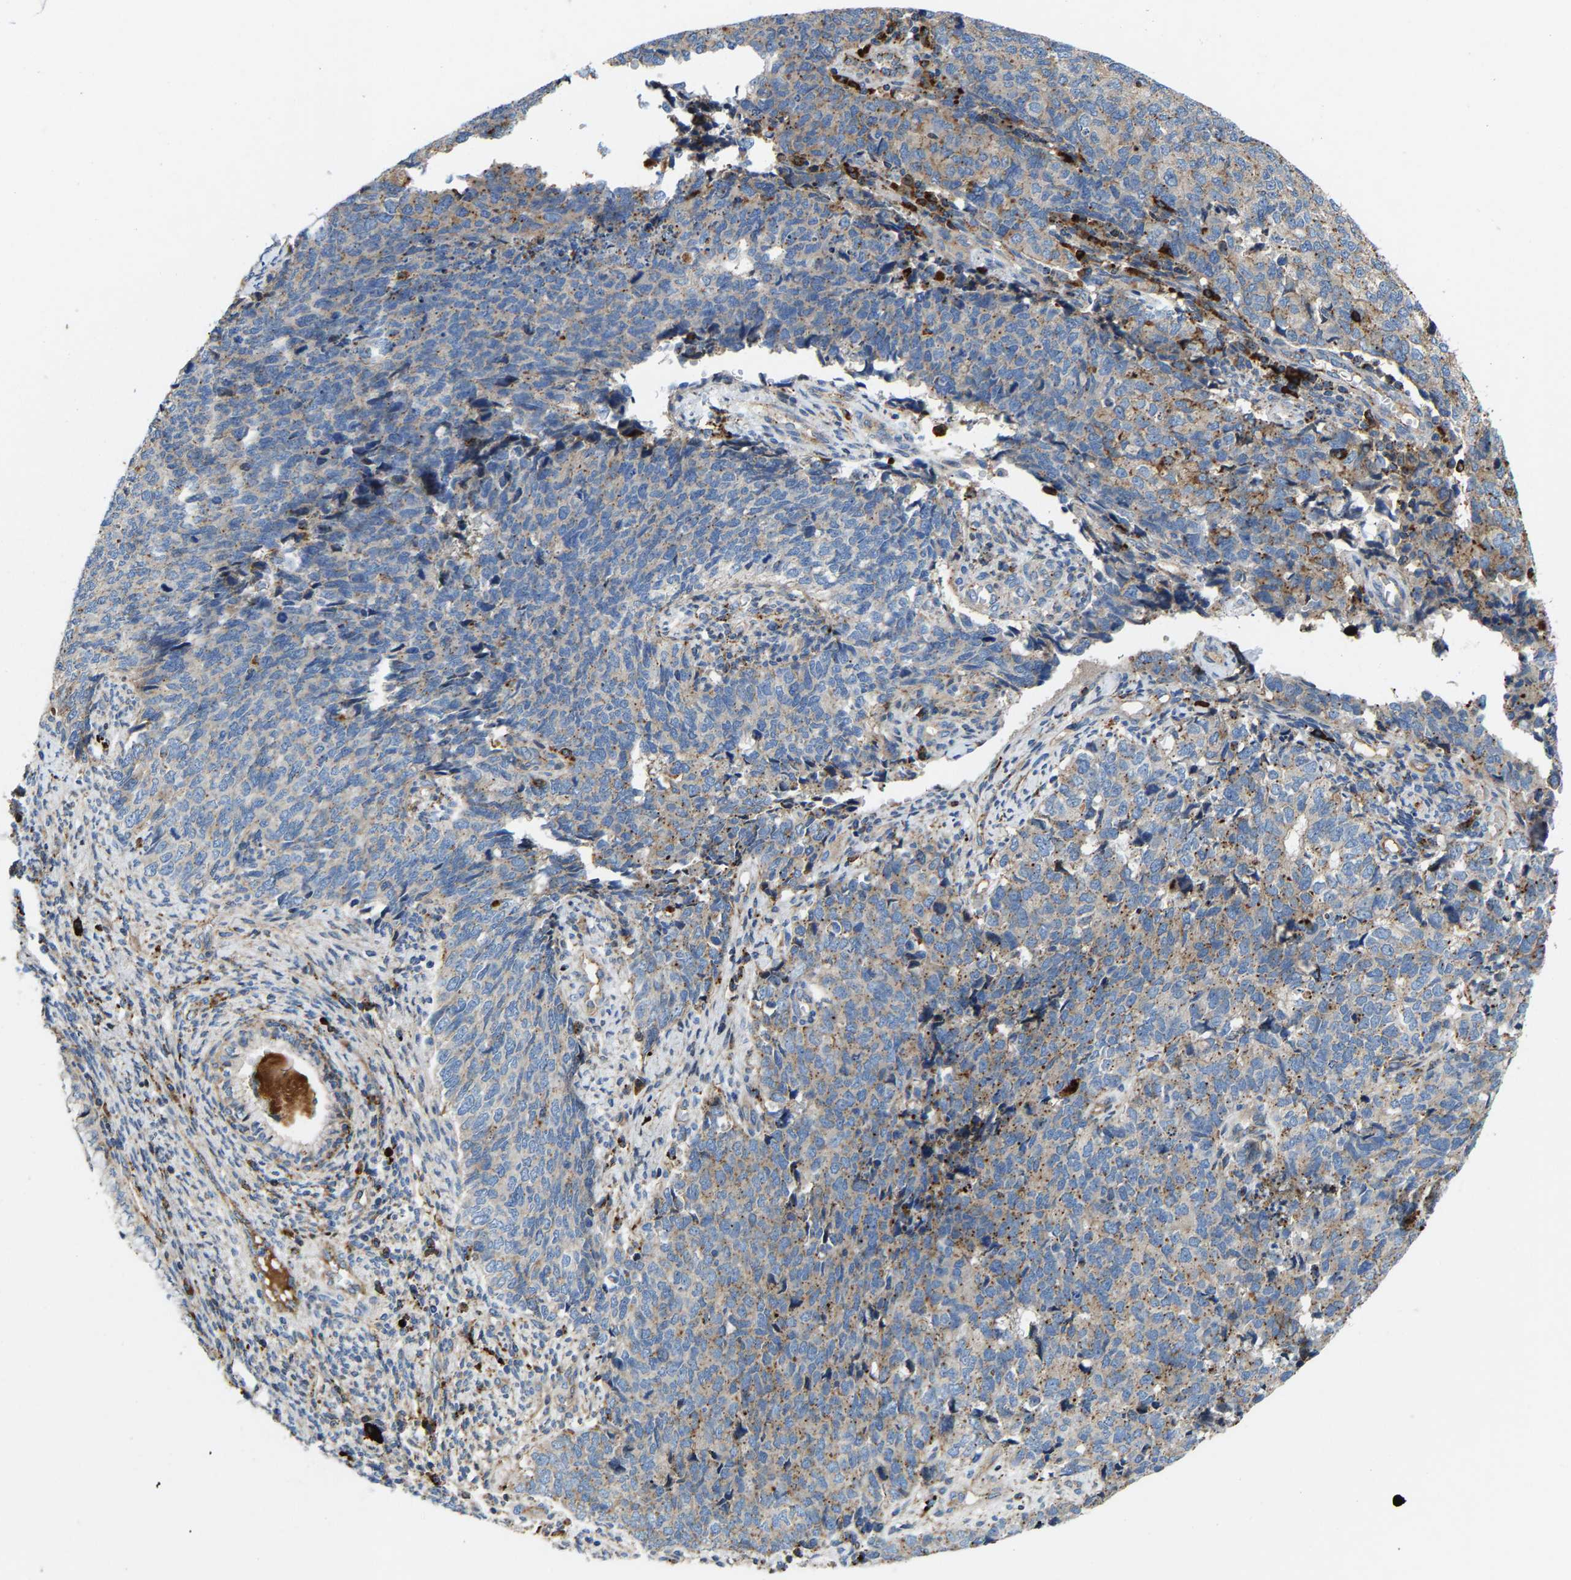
{"staining": {"intensity": "weak", "quantity": "<25%", "location": "cytoplasmic/membranous"}, "tissue": "cervical cancer", "cell_type": "Tumor cells", "image_type": "cancer", "snomed": [{"axis": "morphology", "description": "Squamous cell carcinoma, NOS"}, {"axis": "topography", "description": "Cervix"}], "caption": "This micrograph is of cervical squamous cell carcinoma stained with IHC to label a protein in brown with the nuclei are counter-stained blue. There is no positivity in tumor cells. Brightfield microscopy of immunohistochemistry (IHC) stained with DAB (3,3'-diaminobenzidine) (brown) and hematoxylin (blue), captured at high magnification.", "gene": "DPP7", "patient": {"sex": "female", "age": 63}}